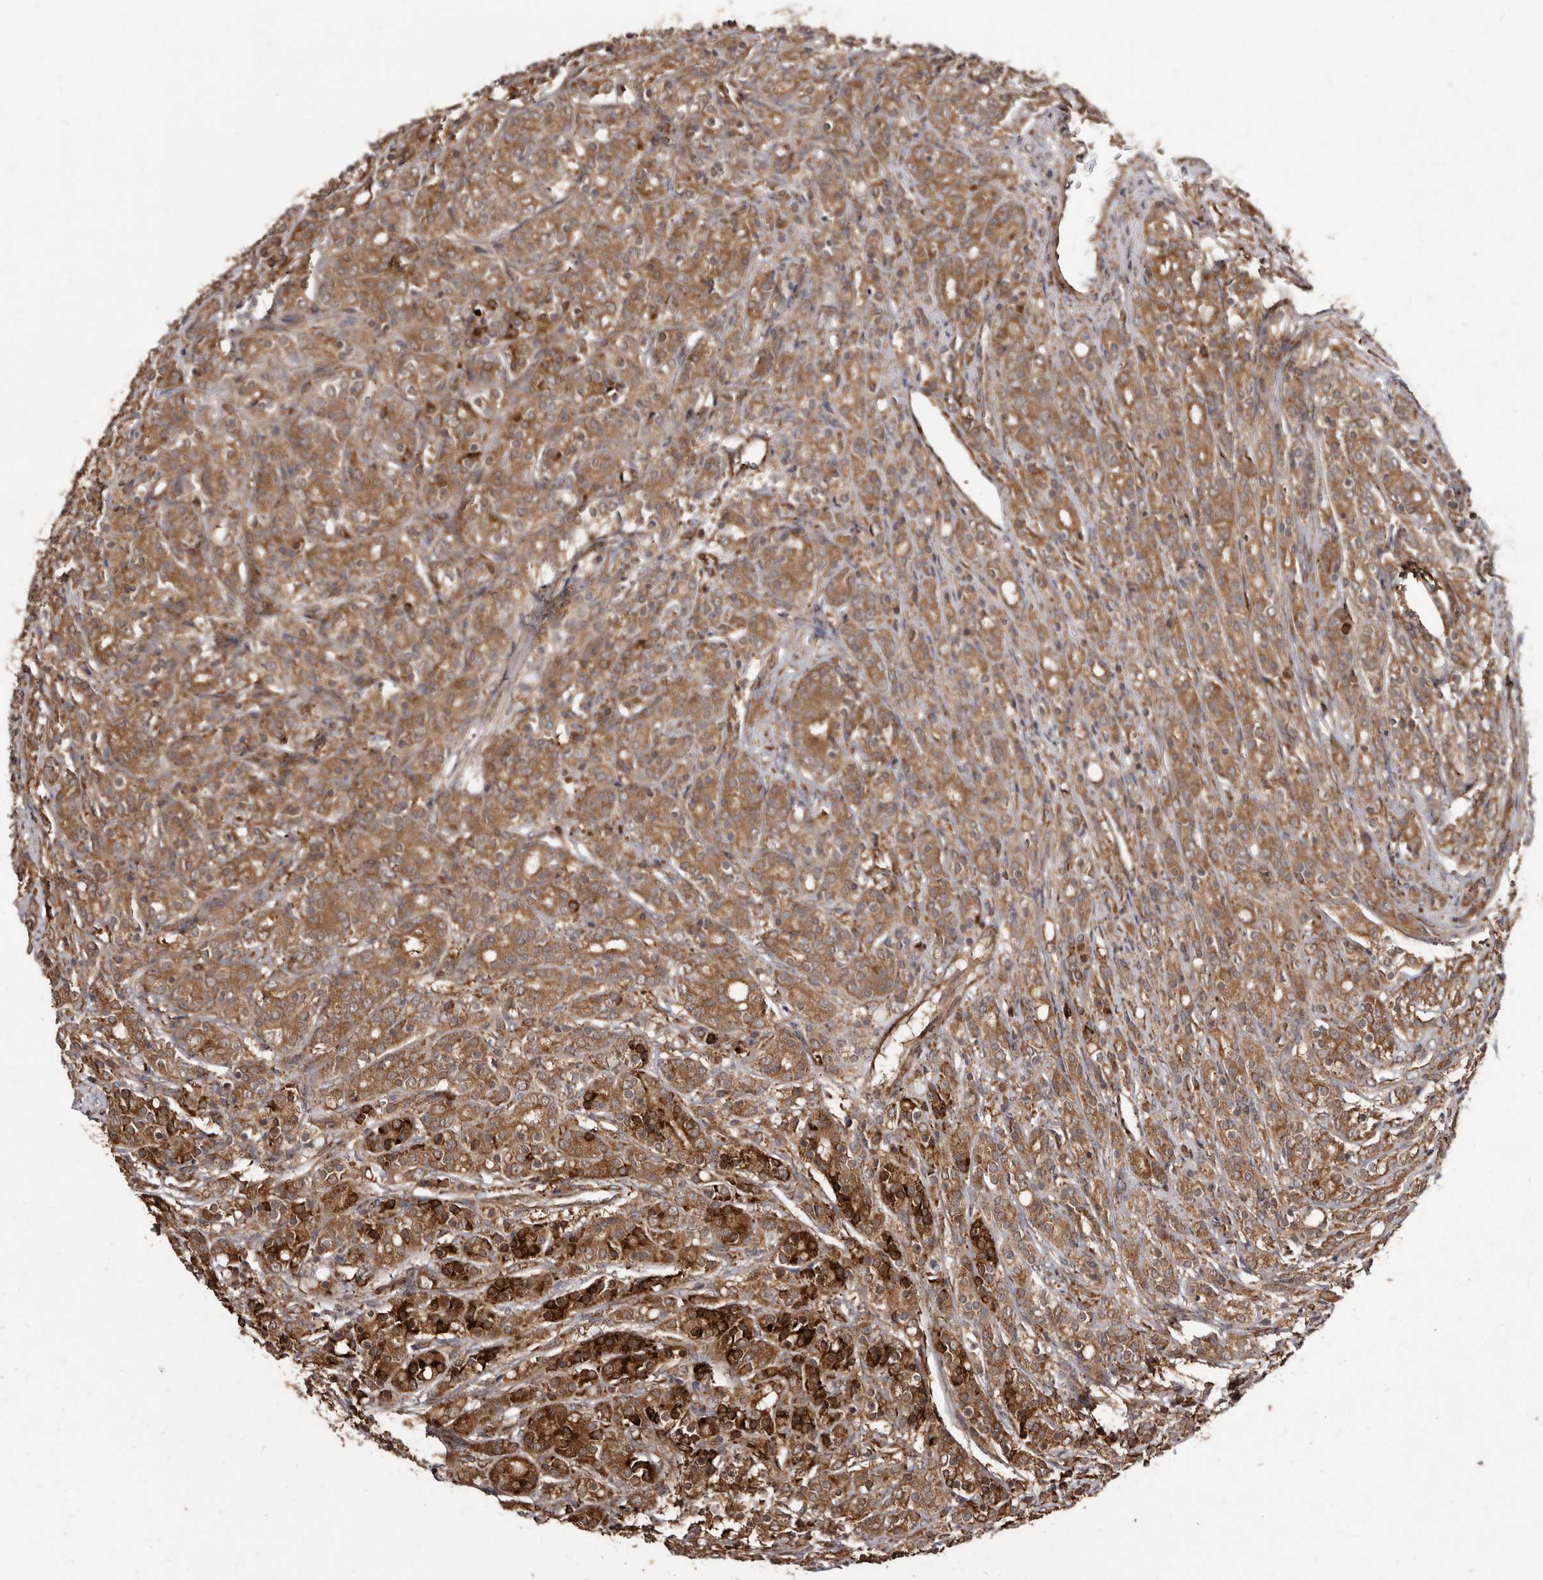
{"staining": {"intensity": "moderate", "quantity": ">75%", "location": "cytoplasmic/membranous"}, "tissue": "prostate cancer", "cell_type": "Tumor cells", "image_type": "cancer", "snomed": [{"axis": "morphology", "description": "Adenocarcinoma, High grade"}, {"axis": "topography", "description": "Prostate"}], "caption": "There is medium levels of moderate cytoplasmic/membranous expression in tumor cells of prostate high-grade adenocarcinoma, as demonstrated by immunohistochemical staining (brown color).", "gene": "FLAD1", "patient": {"sex": "male", "age": 62}}